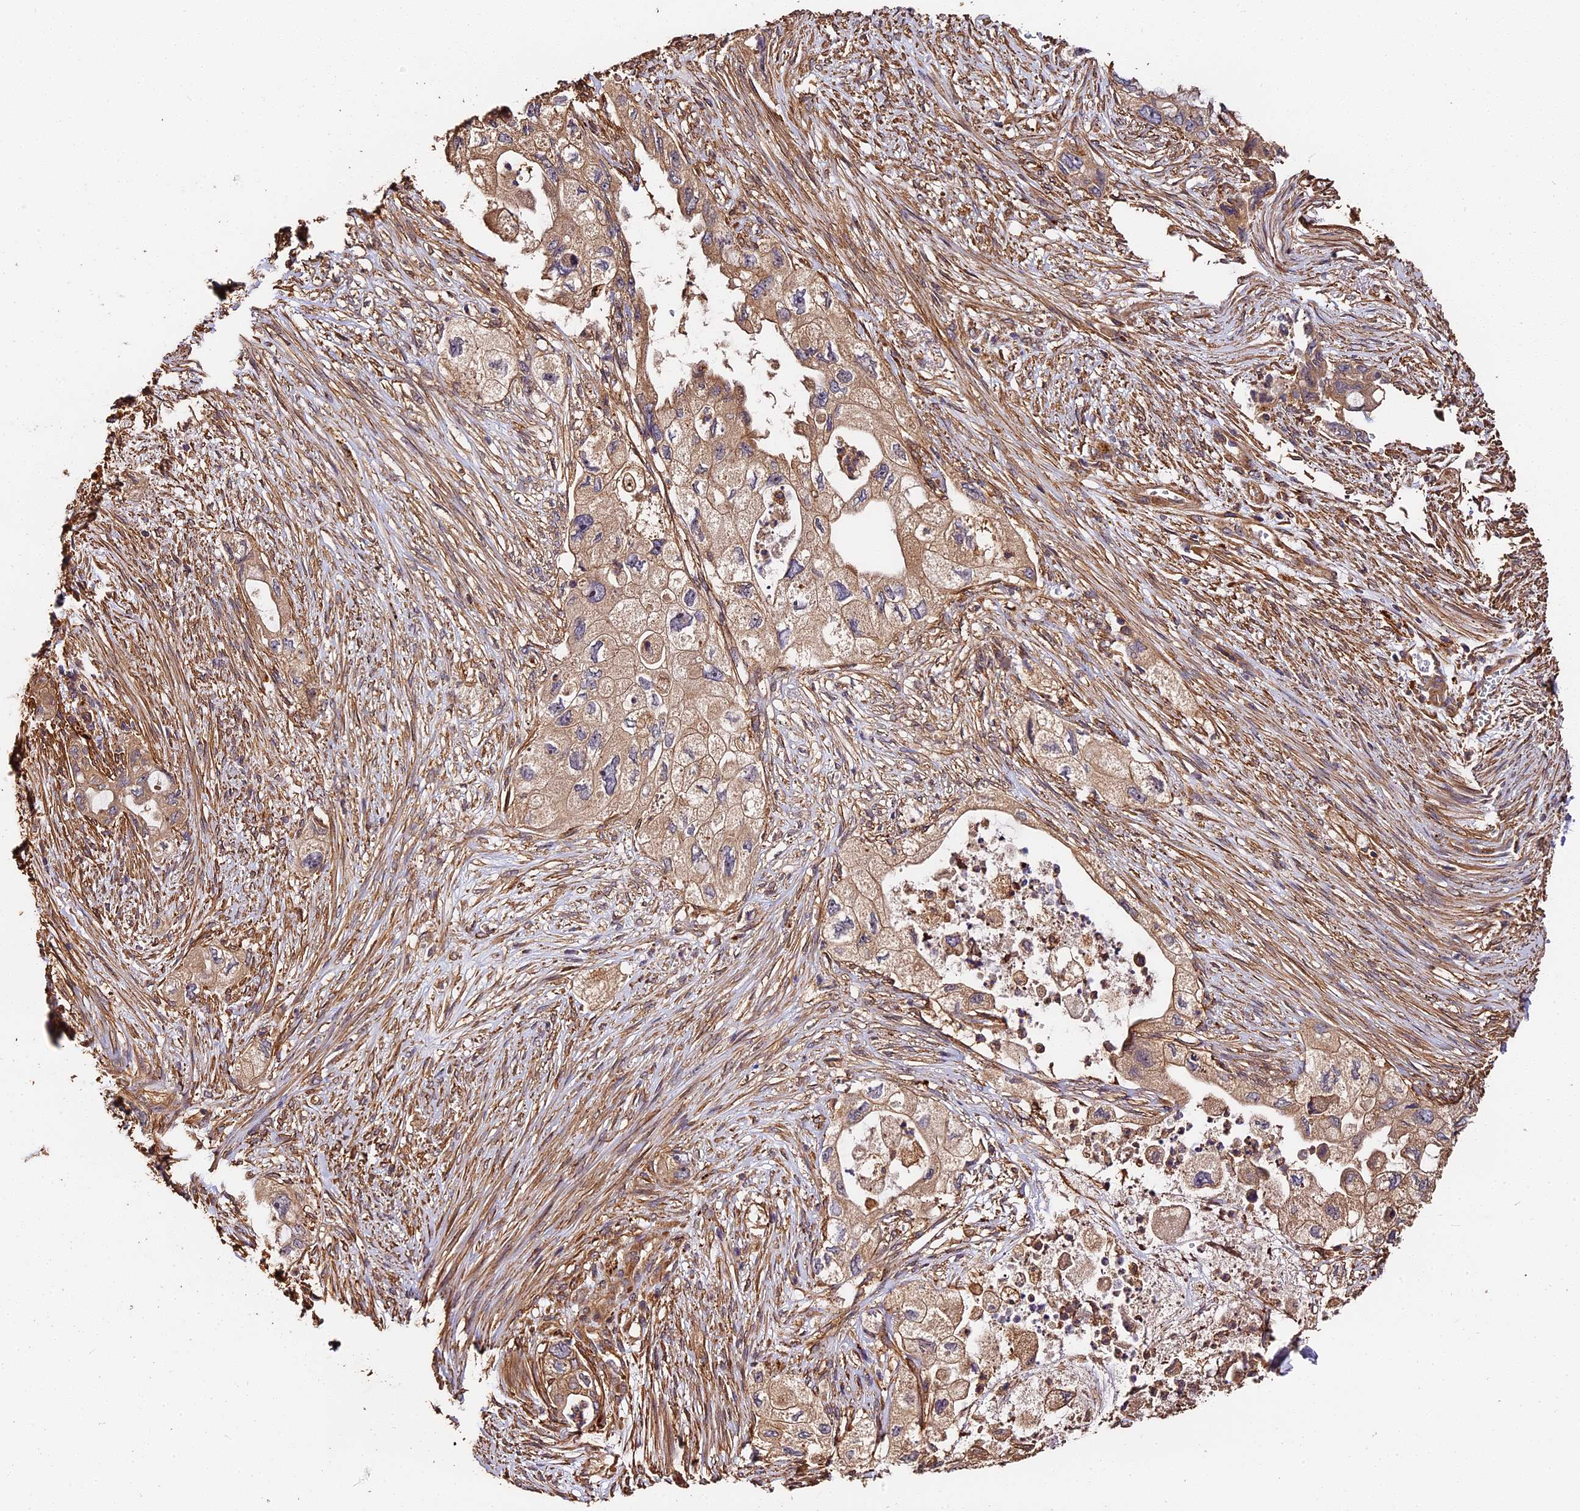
{"staining": {"intensity": "weak", "quantity": ">75%", "location": "cytoplasmic/membranous"}, "tissue": "pancreatic cancer", "cell_type": "Tumor cells", "image_type": "cancer", "snomed": [{"axis": "morphology", "description": "Adenocarcinoma, NOS"}, {"axis": "topography", "description": "Pancreas"}], "caption": "Approximately >75% of tumor cells in pancreatic cancer (adenocarcinoma) exhibit weak cytoplasmic/membranous protein staining as visualized by brown immunohistochemical staining.", "gene": "MMP15", "patient": {"sex": "female", "age": 73}}